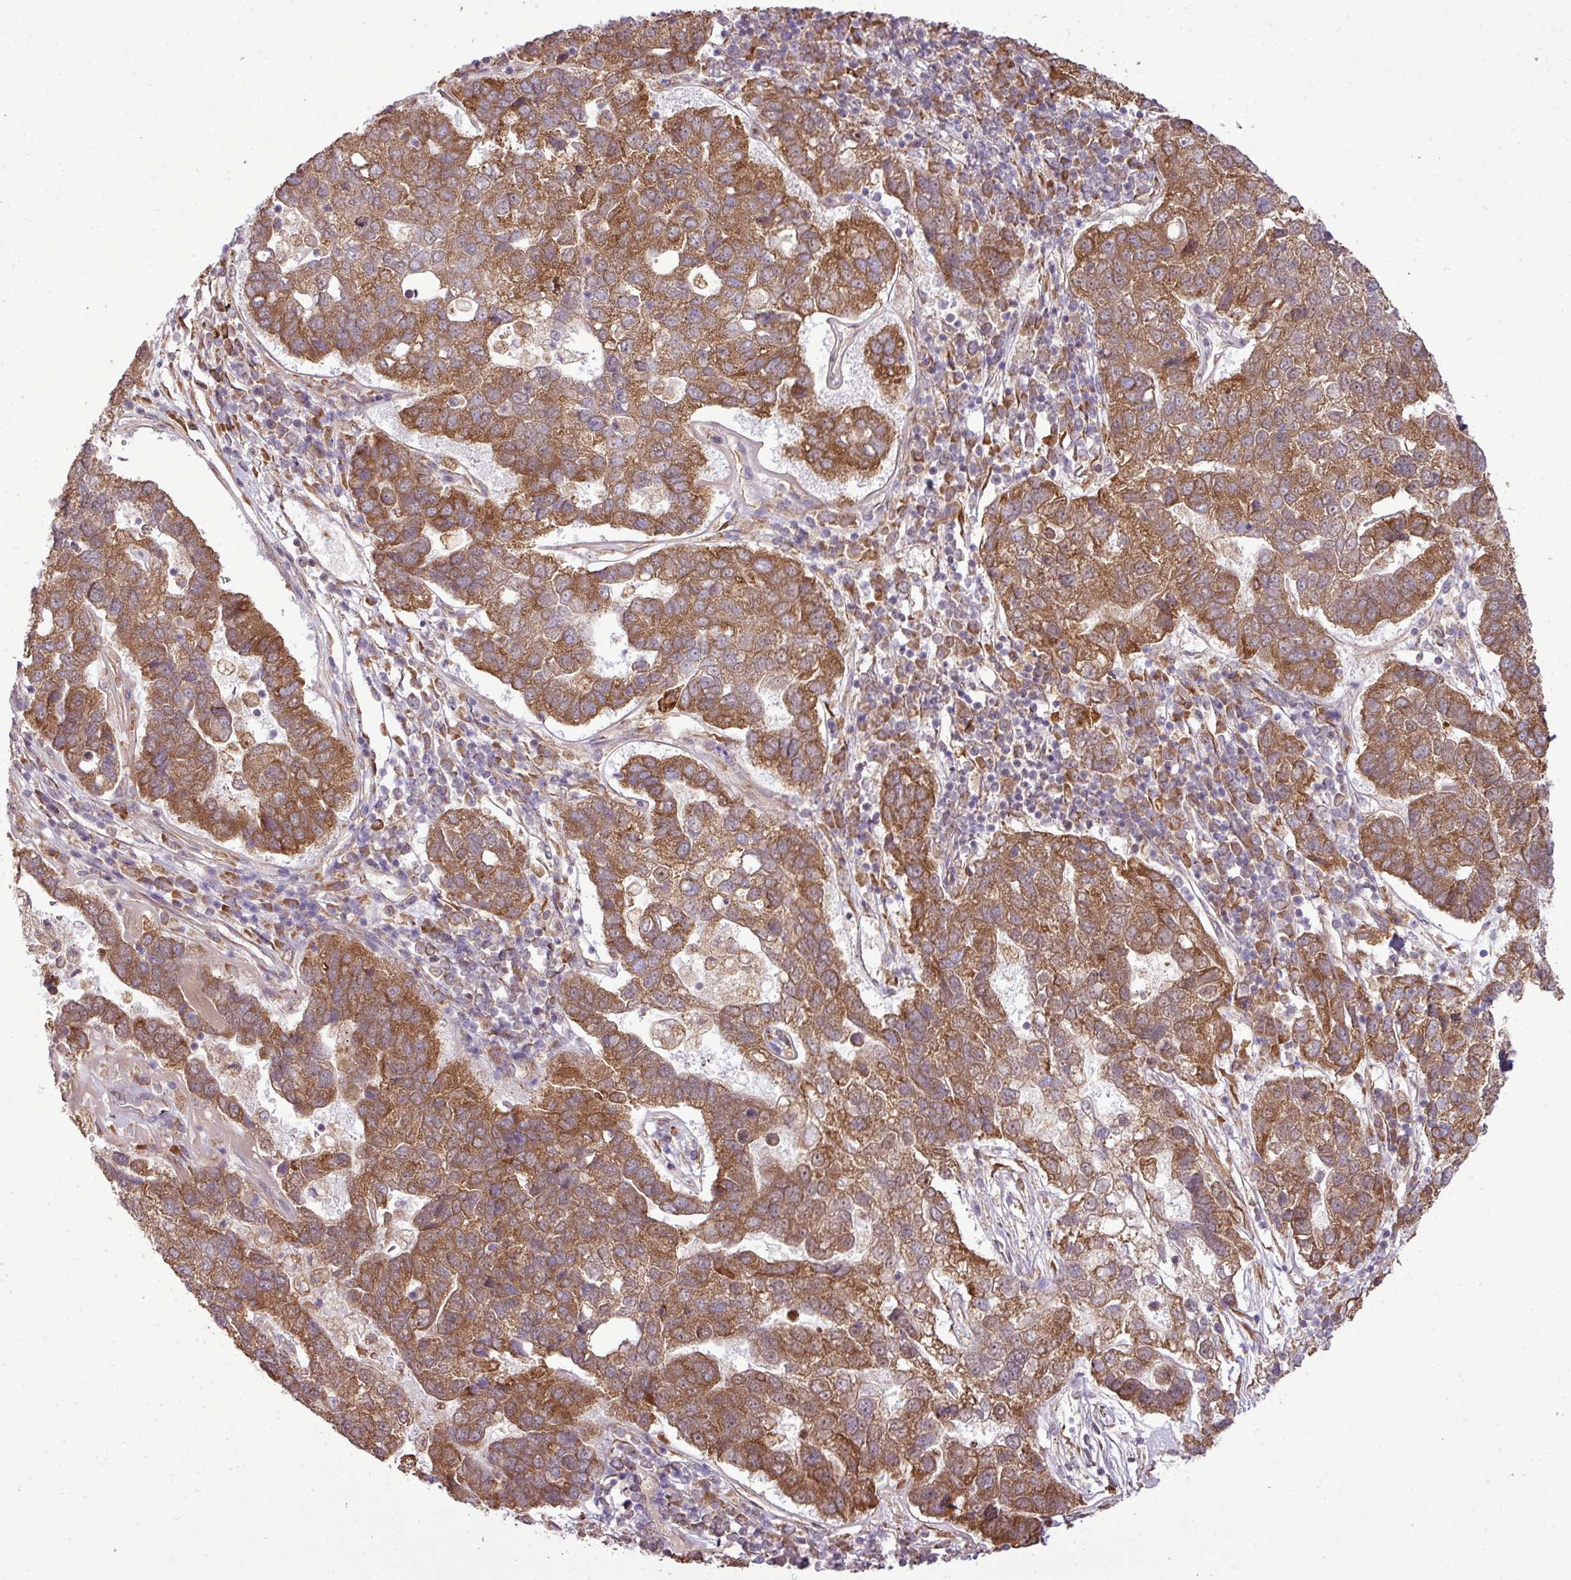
{"staining": {"intensity": "strong", "quantity": ">75%", "location": "cytoplasmic/membranous"}, "tissue": "pancreatic cancer", "cell_type": "Tumor cells", "image_type": "cancer", "snomed": [{"axis": "morphology", "description": "Adenocarcinoma, NOS"}, {"axis": "topography", "description": "Pancreas"}], "caption": "Human pancreatic cancer stained for a protein (brown) demonstrates strong cytoplasmic/membranous positive staining in approximately >75% of tumor cells.", "gene": "DNAAF4", "patient": {"sex": "female", "age": 61}}